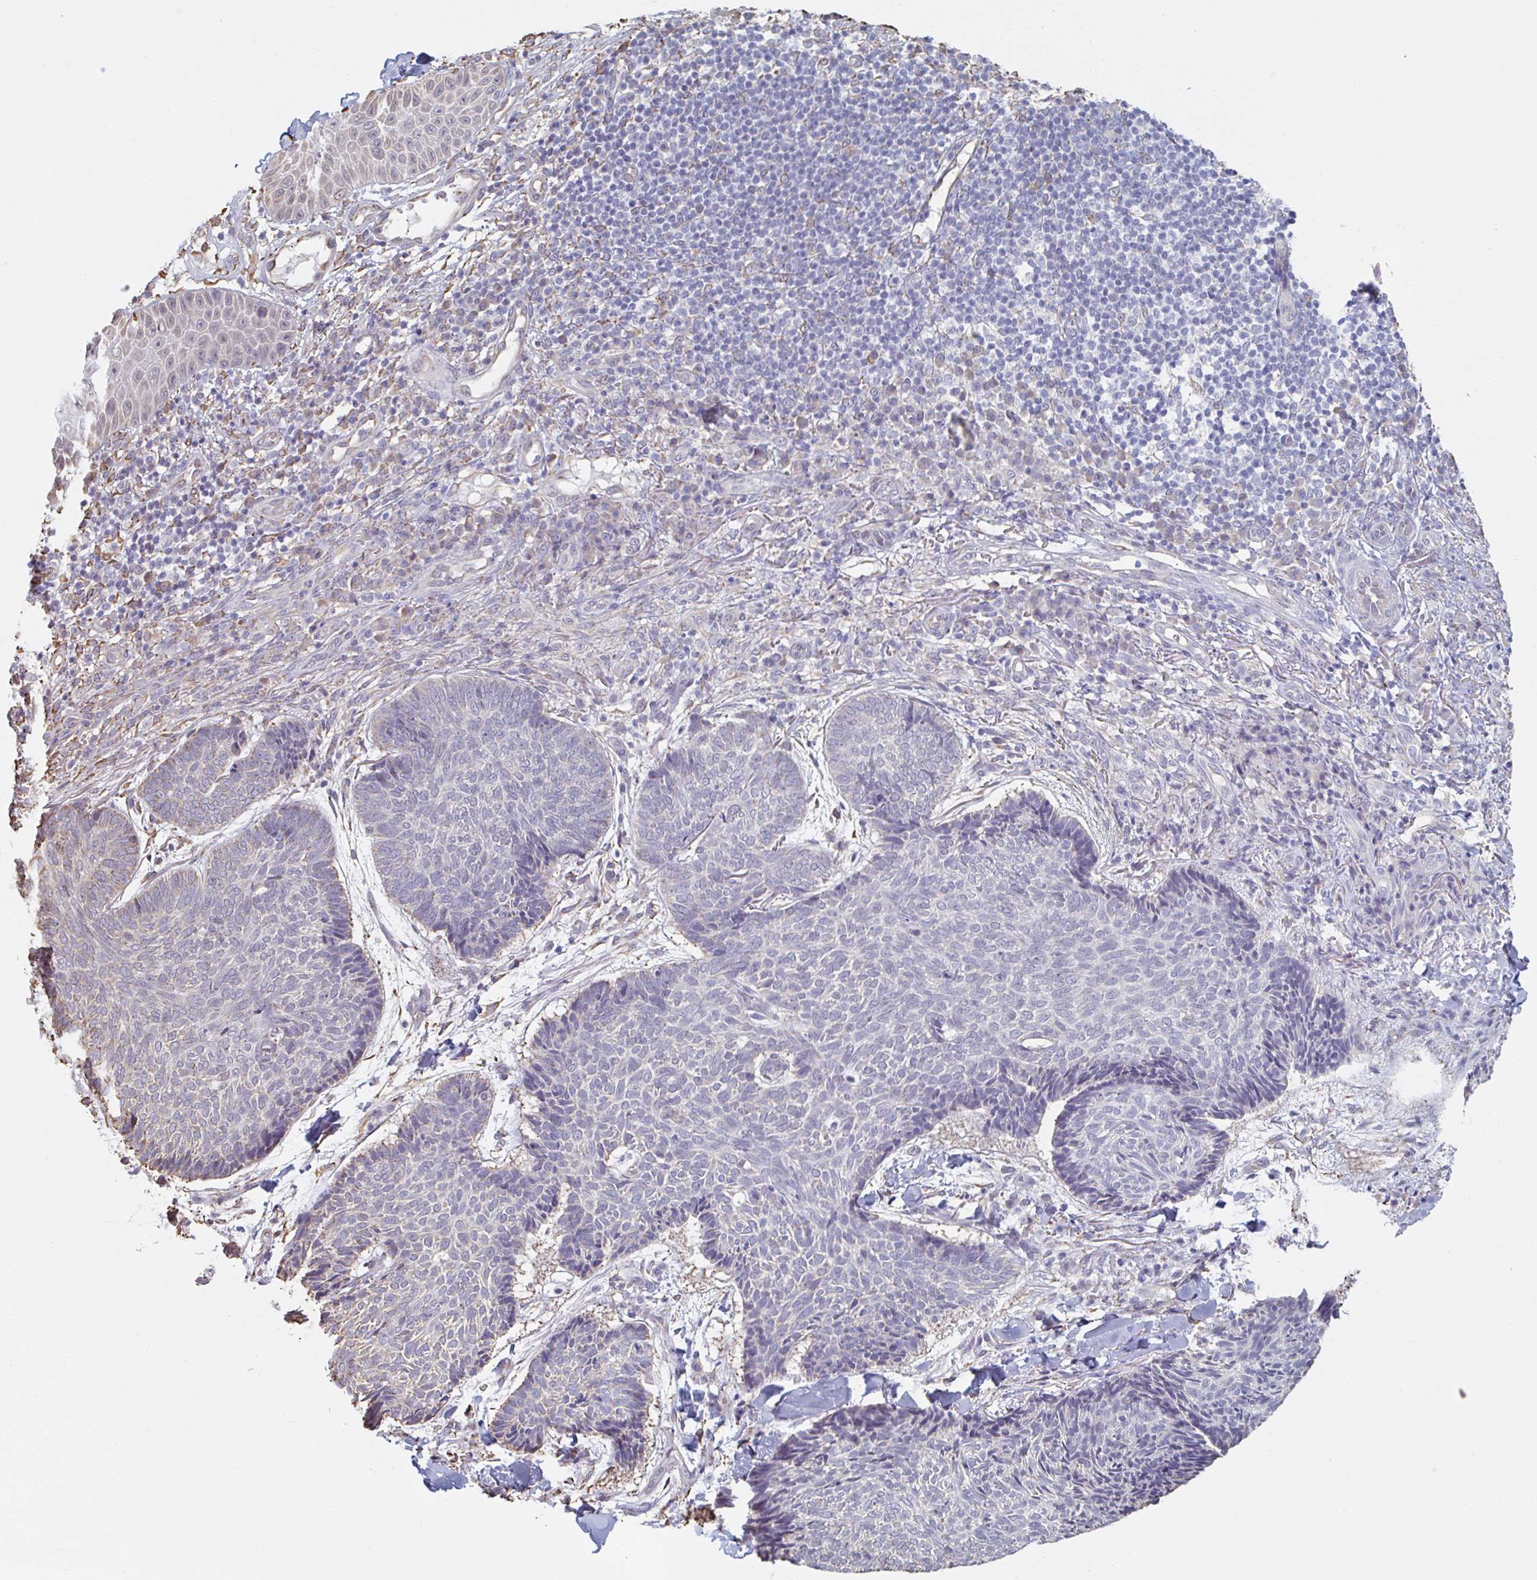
{"staining": {"intensity": "negative", "quantity": "none", "location": "none"}, "tissue": "skin cancer", "cell_type": "Tumor cells", "image_type": "cancer", "snomed": [{"axis": "morphology", "description": "Normal tissue, NOS"}, {"axis": "morphology", "description": "Basal cell carcinoma"}, {"axis": "topography", "description": "Skin"}], "caption": "DAB immunohistochemical staining of human skin cancer (basal cell carcinoma) displays no significant expression in tumor cells.", "gene": "RAB5IF", "patient": {"sex": "male", "age": 50}}